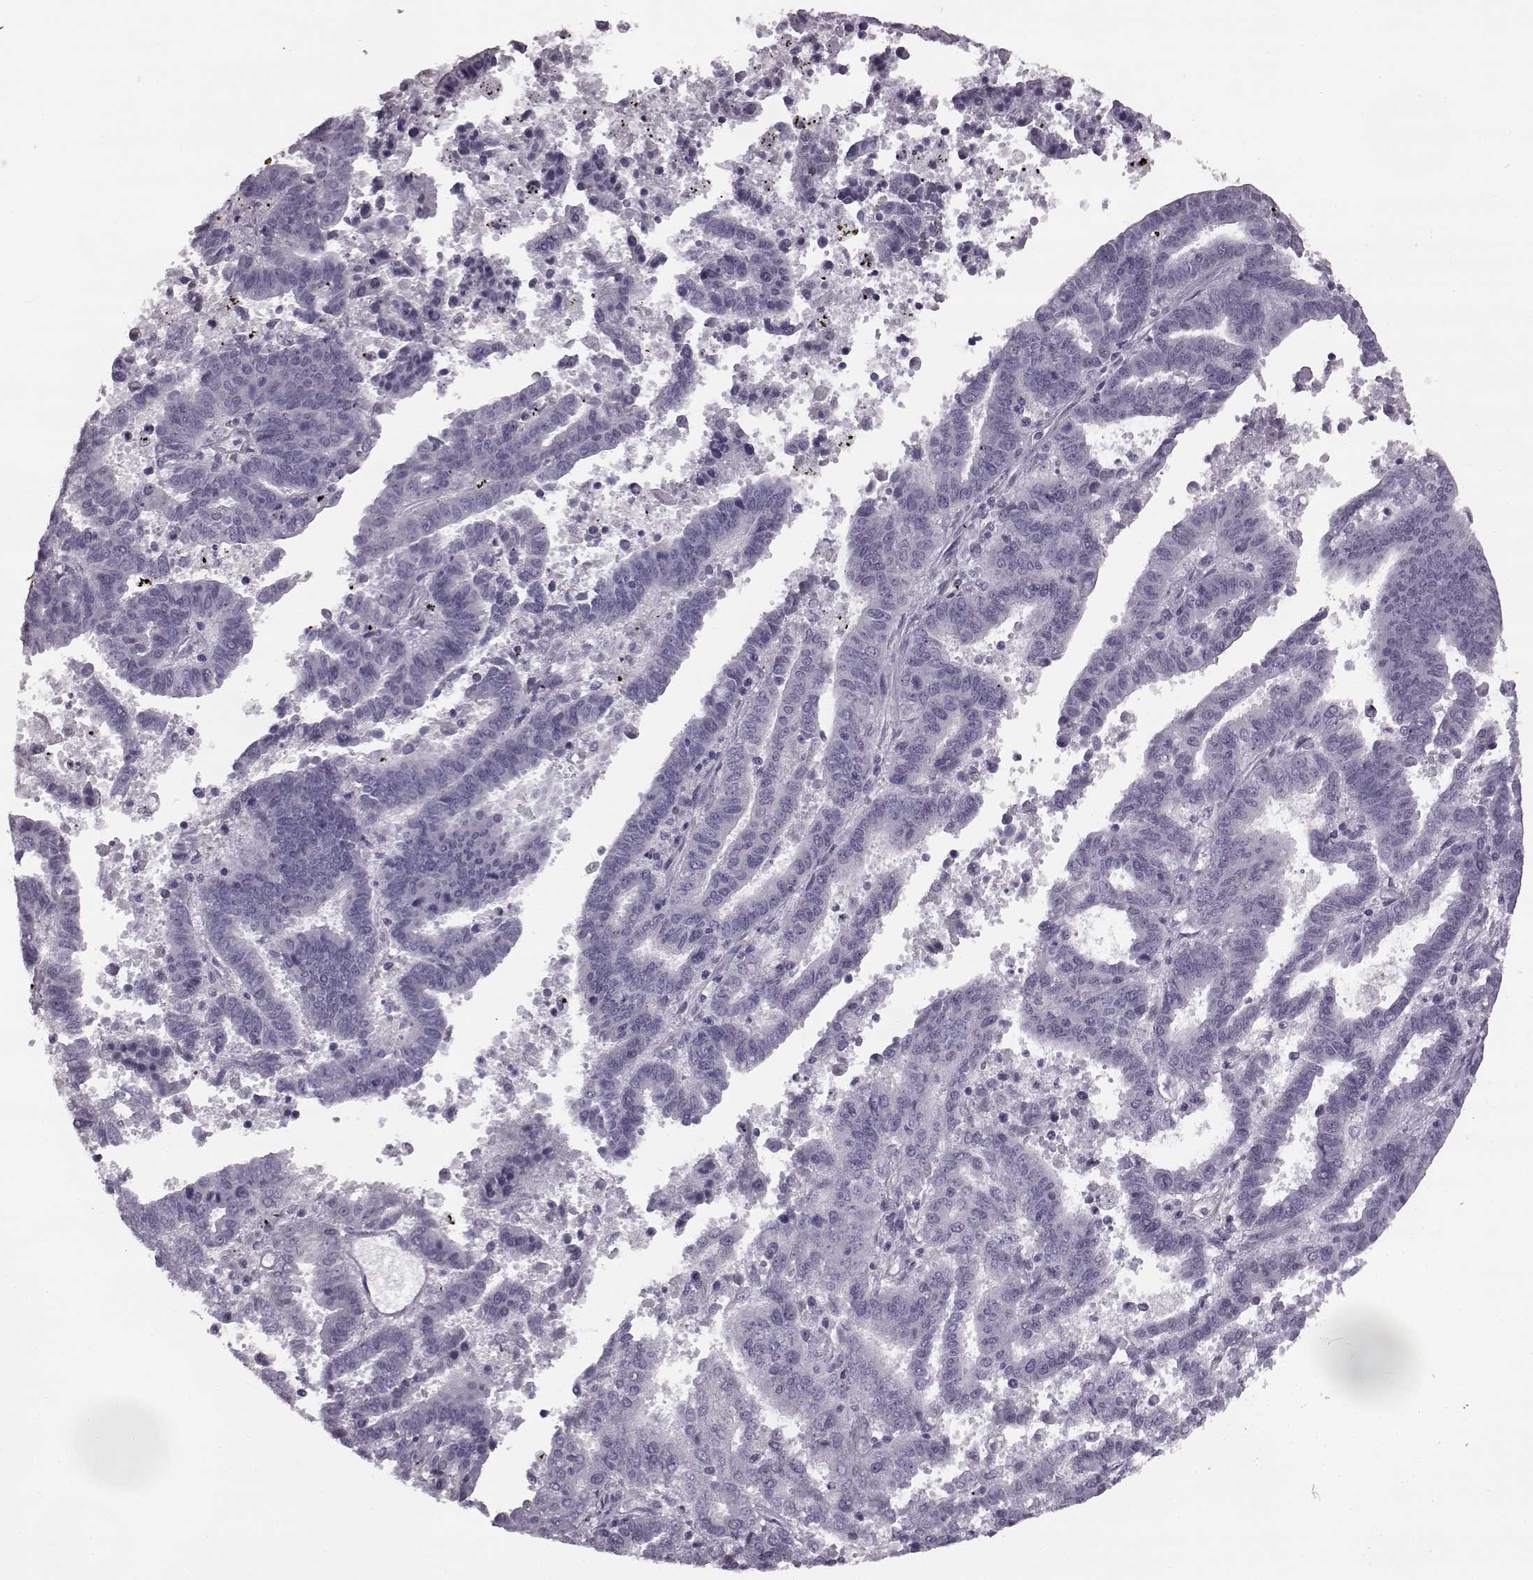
{"staining": {"intensity": "negative", "quantity": "none", "location": "none"}, "tissue": "endometrial cancer", "cell_type": "Tumor cells", "image_type": "cancer", "snomed": [{"axis": "morphology", "description": "Adenocarcinoma, NOS"}, {"axis": "topography", "description": "Uterus"}], "caption": "Histopathology image shows no protein expression in tumor cells of endometrial adenocarcinoma tissue.", "gene": "ODAD4", "patient": {"sex": "female", "age": 83}}